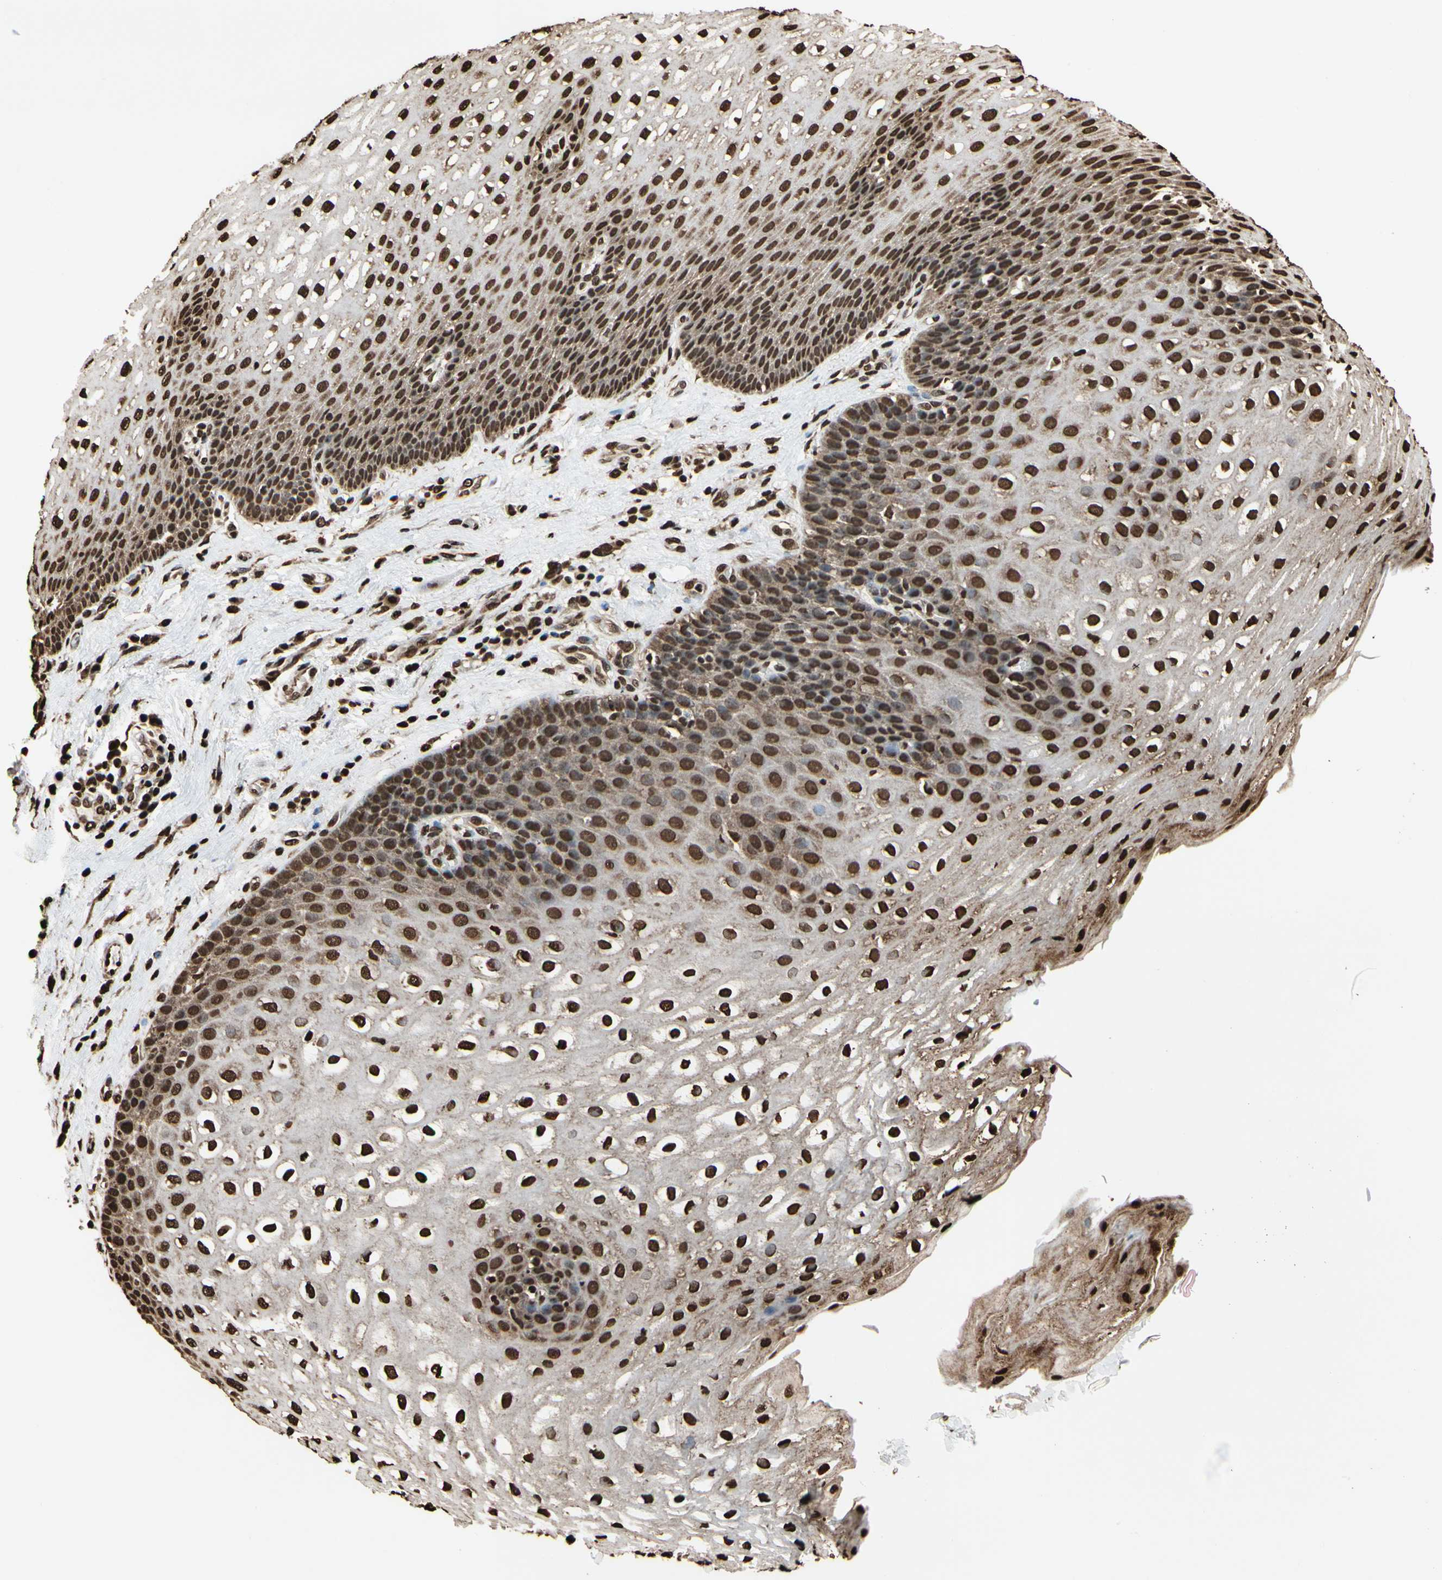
{"staining": {"intensity": "strong", "quantity": ">75%", "location": "cytoplasmic/membranous,nuclear"}, "tissue": "esophagus", "cell_type": "Squamous epithelial cells", "image_type": "normal", "snomed": [{"axis": "morphology", "description": "Normal tissue, NOS"}, {"axis": "topography", "description": "Esophagus"}], "caption": "There is high levels of strong cytoplasmic/membranous,nuclear staining in squamous epithelial cells of normal esophagus, as demonstrated by immunohistochemical staining (brown color).", "gene": "HNRNPK", "patient": {"sex": "male", "age": 48}}